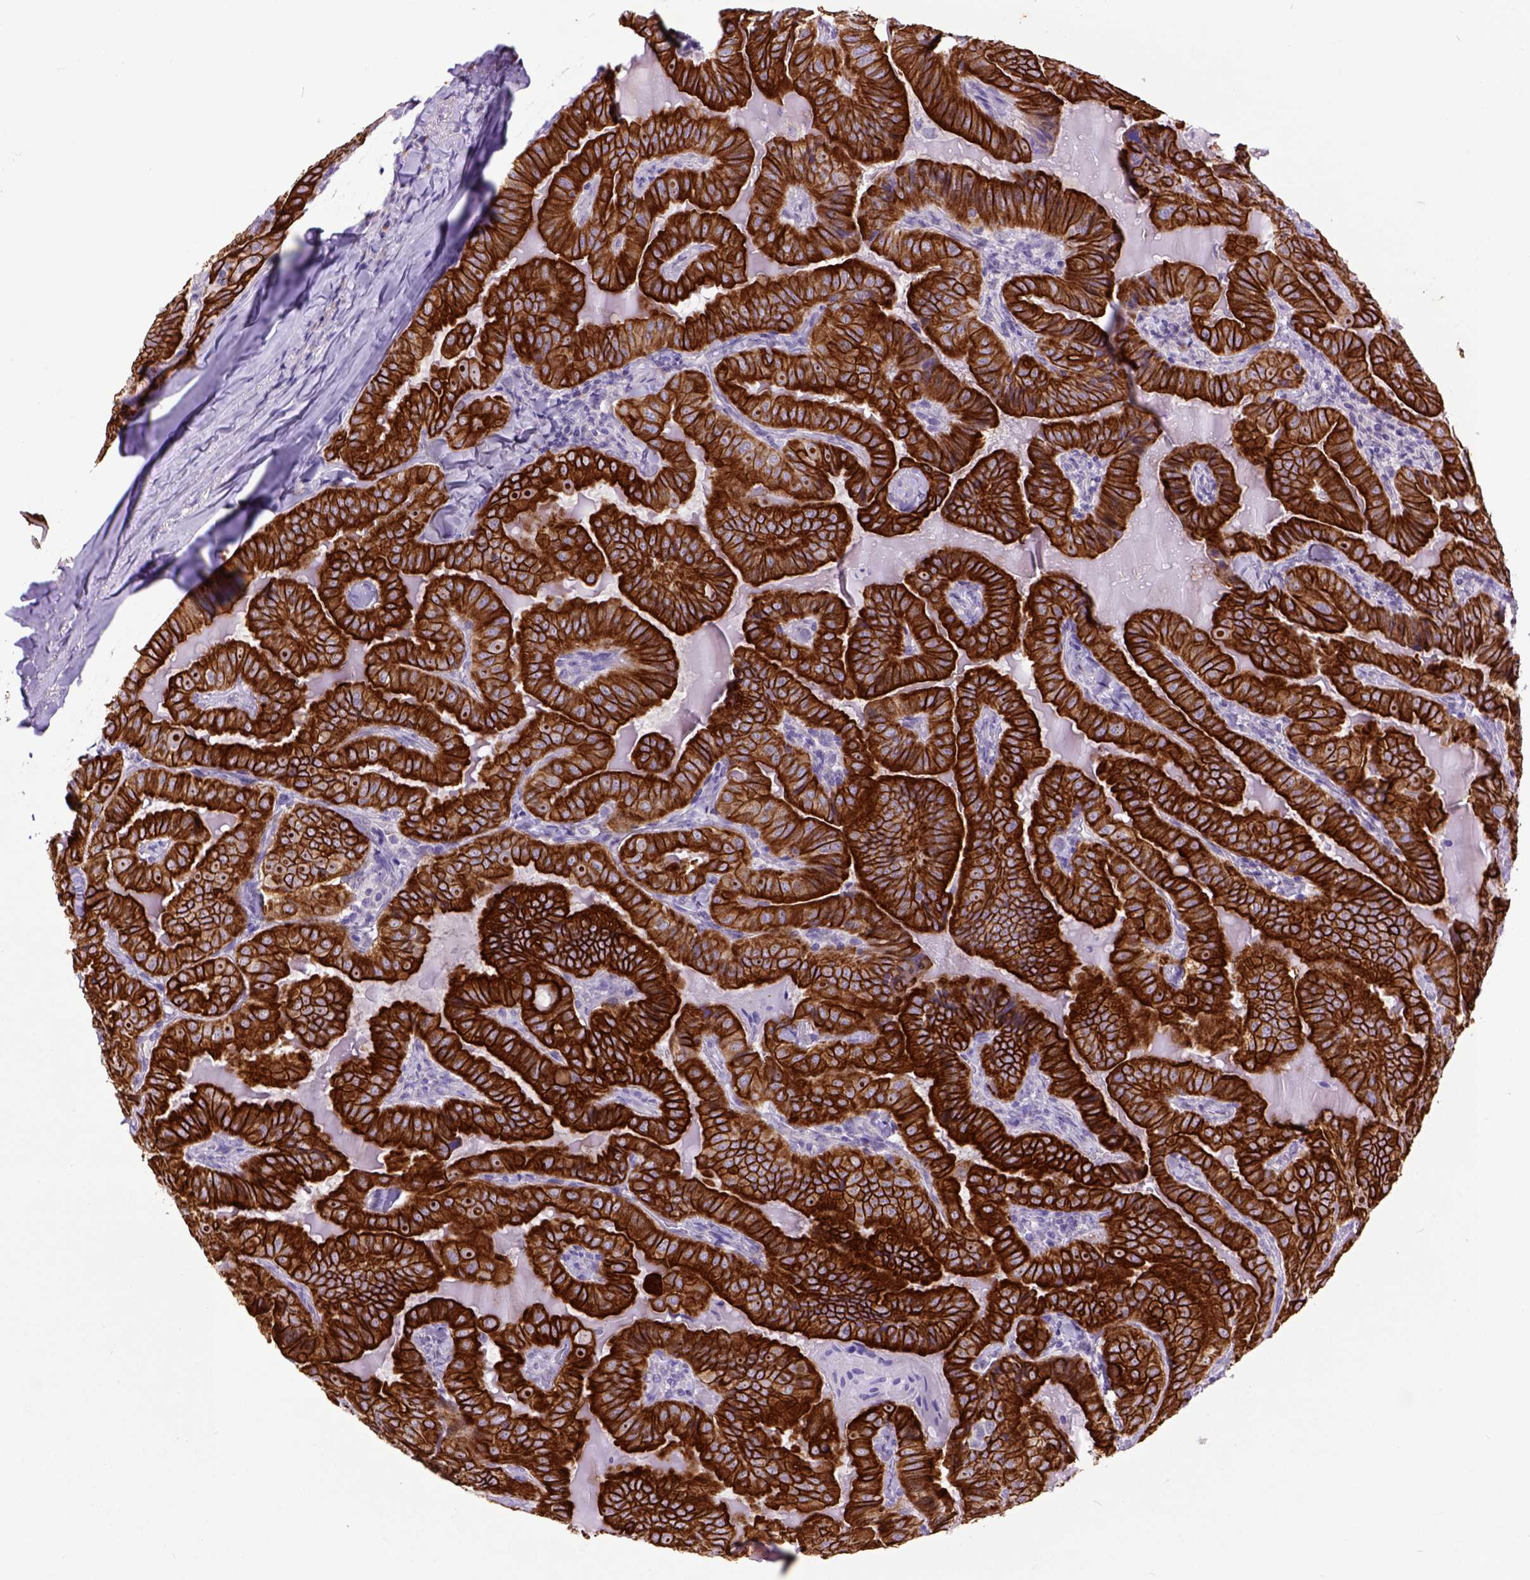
{"staining": {"intensity": "strong", "quantity": ">75%", "location": "cytoplasmic/membranous"}, "tissue": "thyroid cancer", "cell_type": "Tumor cells", "image_type": "cancer", "snomed": [{"axis": "morphology", "description": "Papillary adenocarcinoma, NOS"}, {"axis": "topography", "description": "Thyroid gland"}], "caption": "Papillary adenocarcinoma (thyroid) stained with immunohistochemistry reveals strong cytoplasmic/membranous positivity in about >75% of tumor cells.", "gene": "RAB25", "patient": {"sex": "female", "age": 68}}